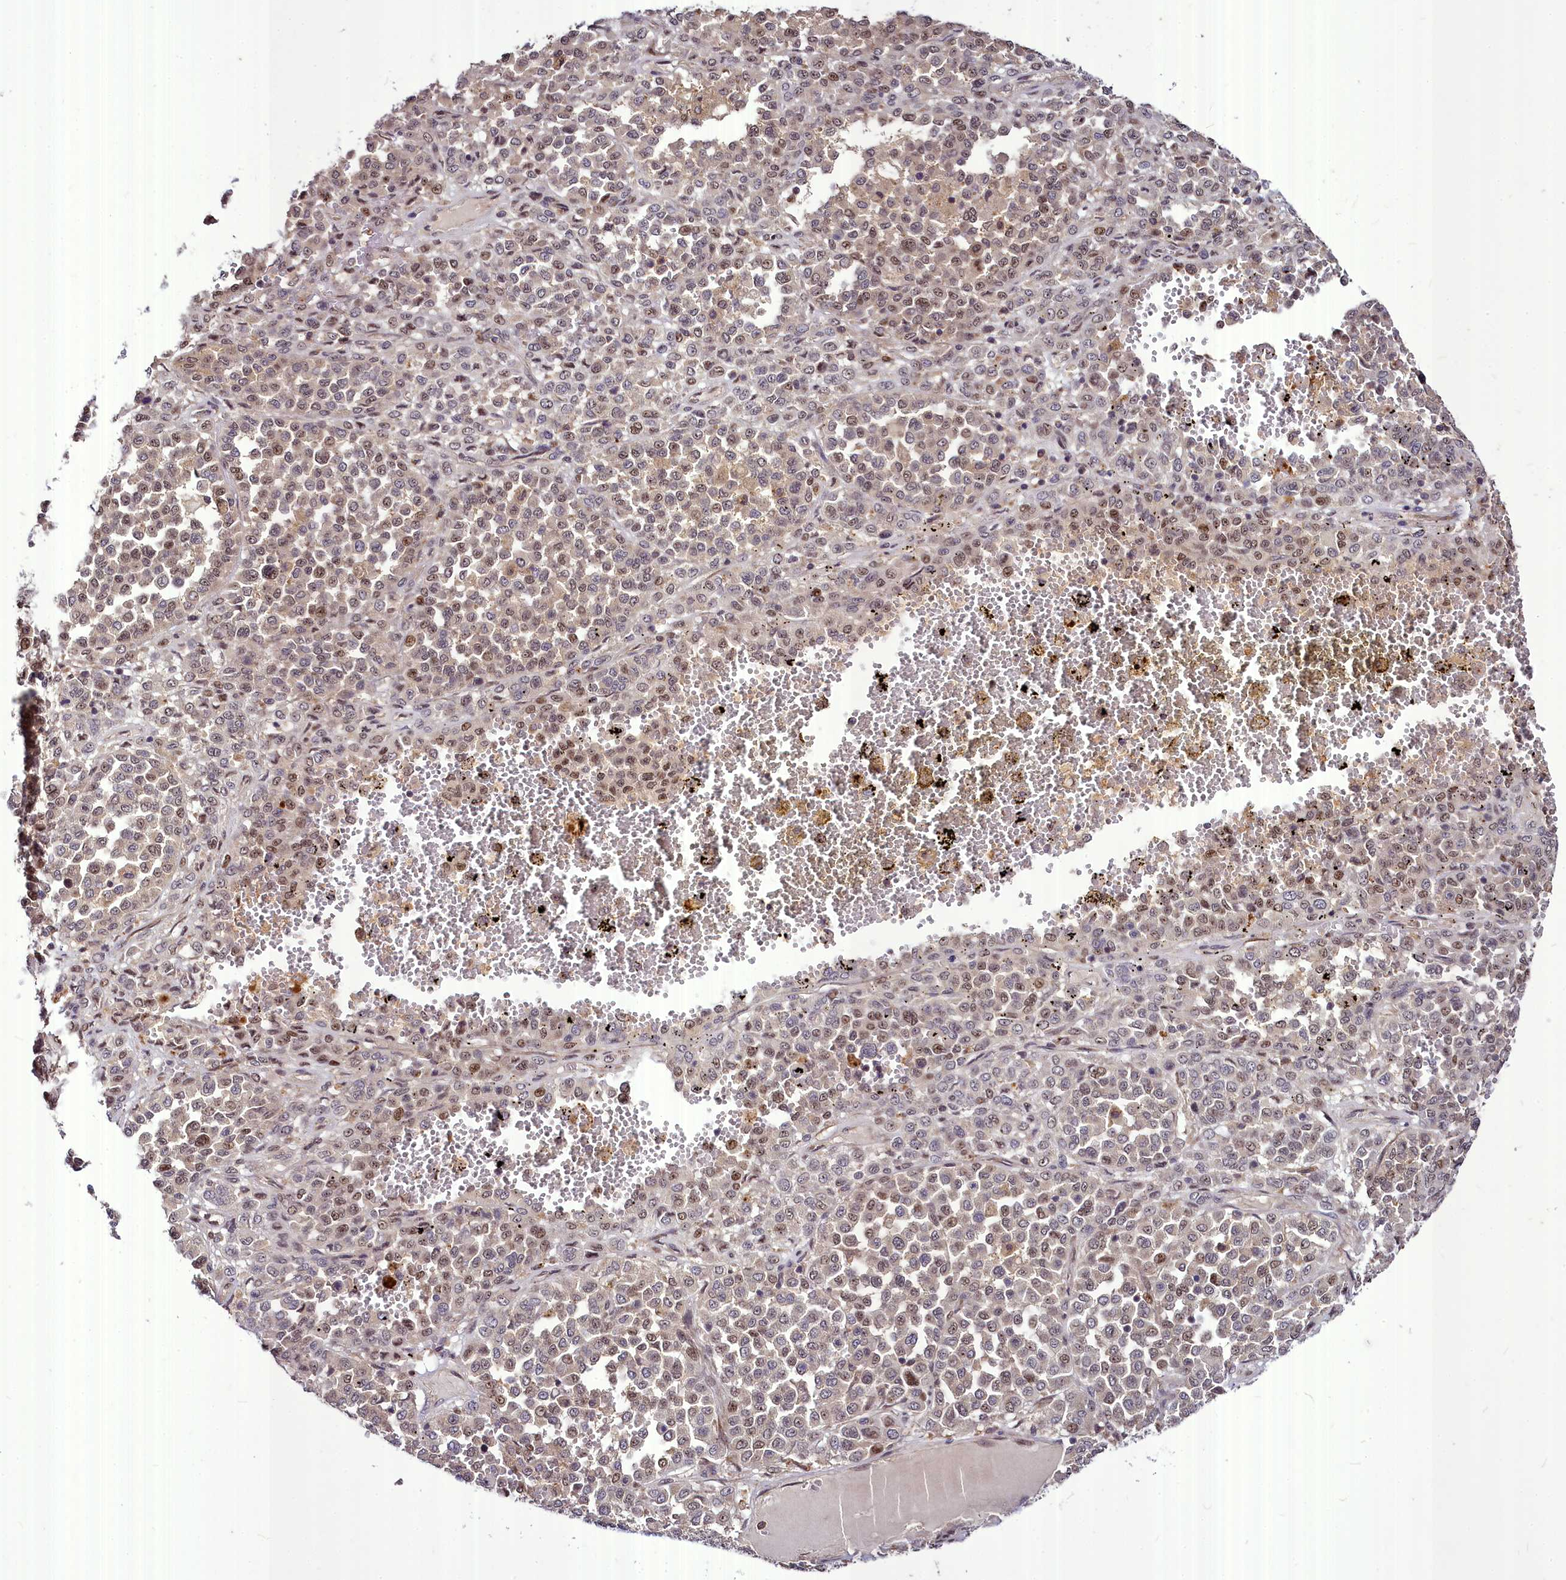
{"staining": {"intensity": "weak", "quantity": ">75%", "location": "nuclear"}, "tissue": "melanoma", "cell_type": "Tumor cells", "image_type": "cancer", "snomed": [{"axis": "morphology", "description": "Malignant melanoma, Metastatic site"}, {"axis": "topography", "description": "Pancreas"}], "caption": "Immunohistochemistry of human melanoma displays low levels of weak nuclear expression in approximately >75% of tumor cells.", "gene": "MAML2", "patient": {"sex": "female", "age": 30}}